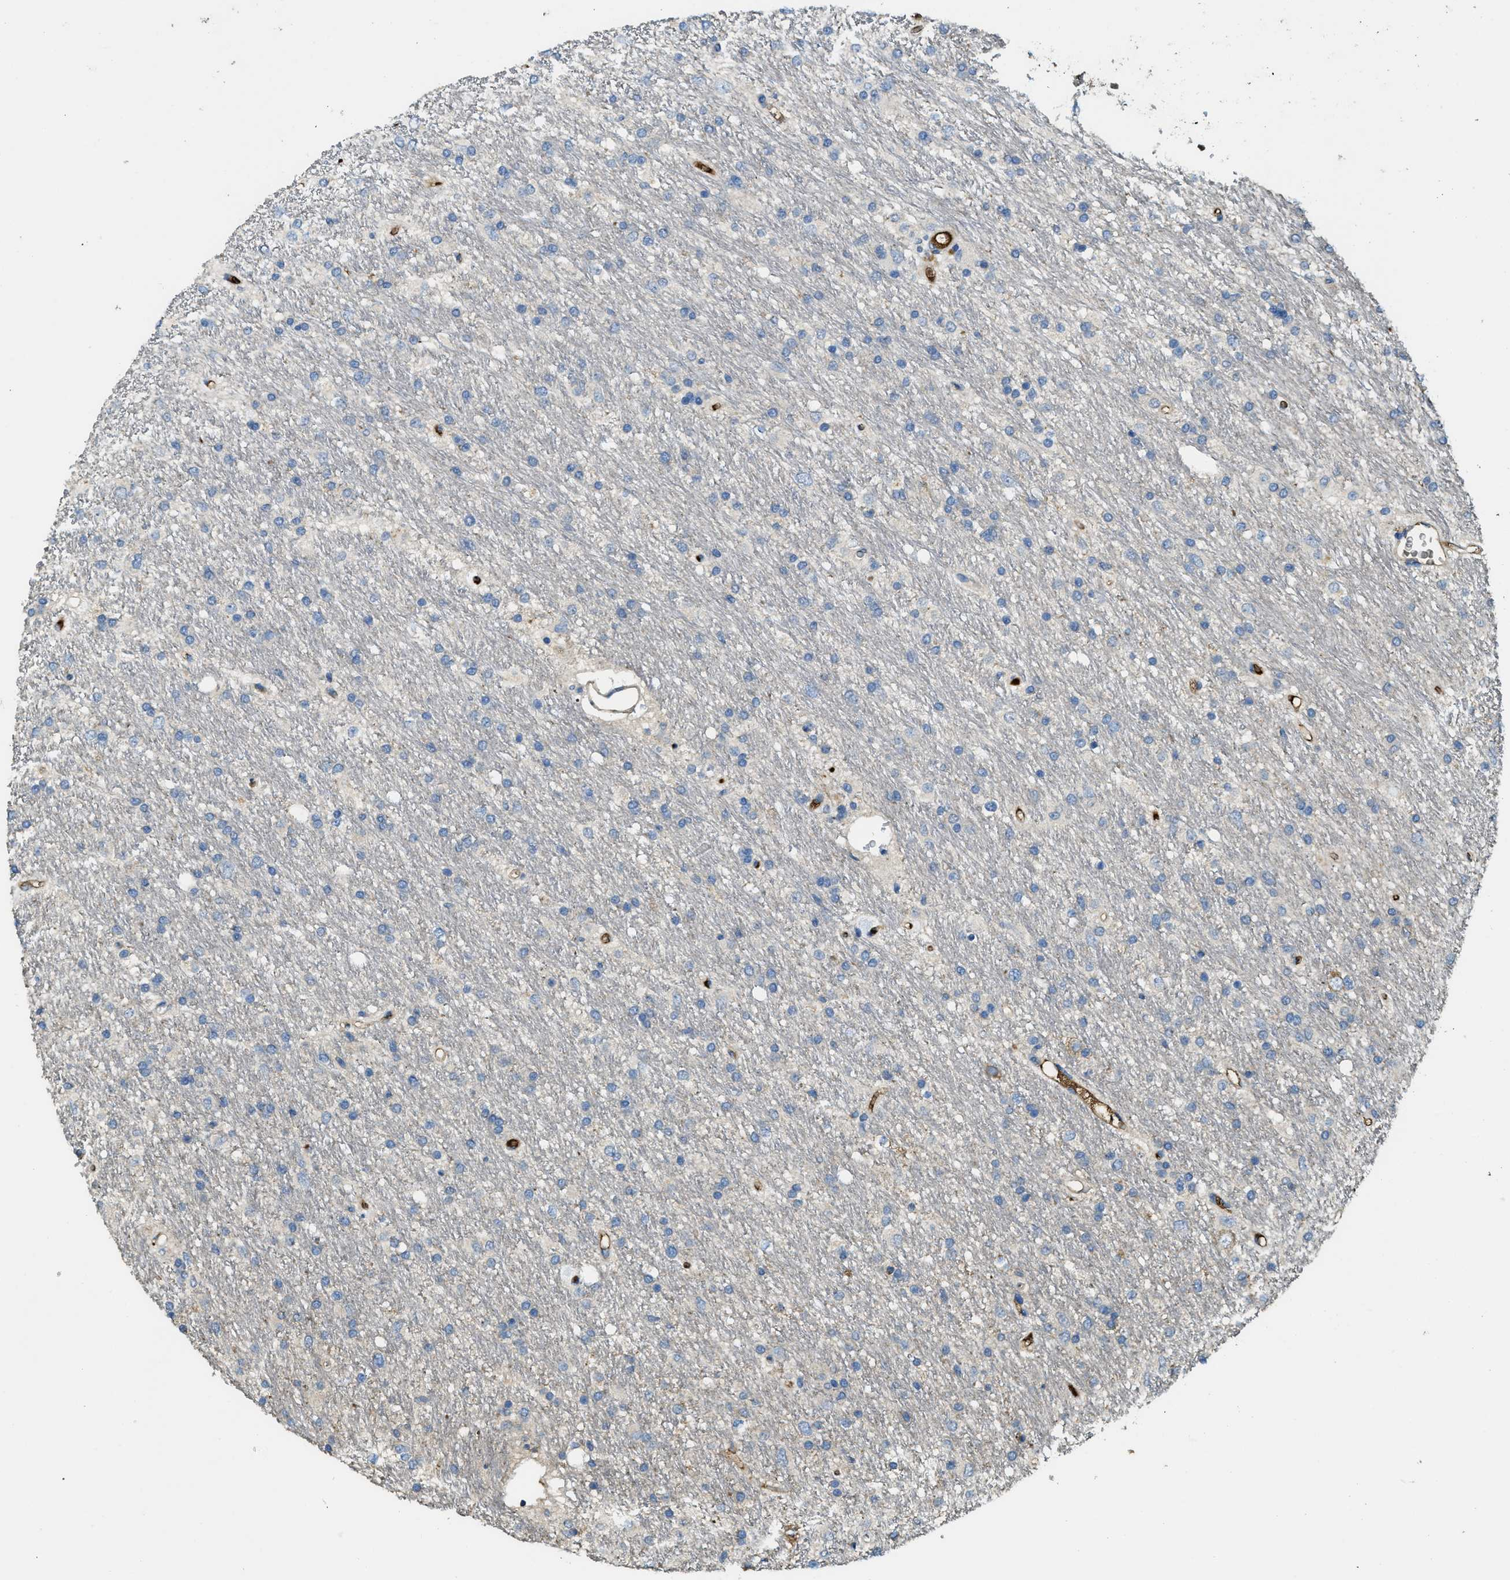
{"staining": {"intensity": "negative", "quantity": "none", "location": "none"}, "tissue": "glioma", "cell_type": "Tumor cells", "image_type": "cancer", "snomed": [{"axis": "morphology", "description": "Glioma, malignant, Low grade"}, {"axis": "topography", "description": "Brain"}], "caption": "Photomicrograph shows no protein staining in tumor cells of low-grade glioma (malignant) tissue. (Immunohistochemistry, brightfield microscopy, high magnification).", "gene": "RIPK2", "patient": {"sex": "male", "age": 77}}